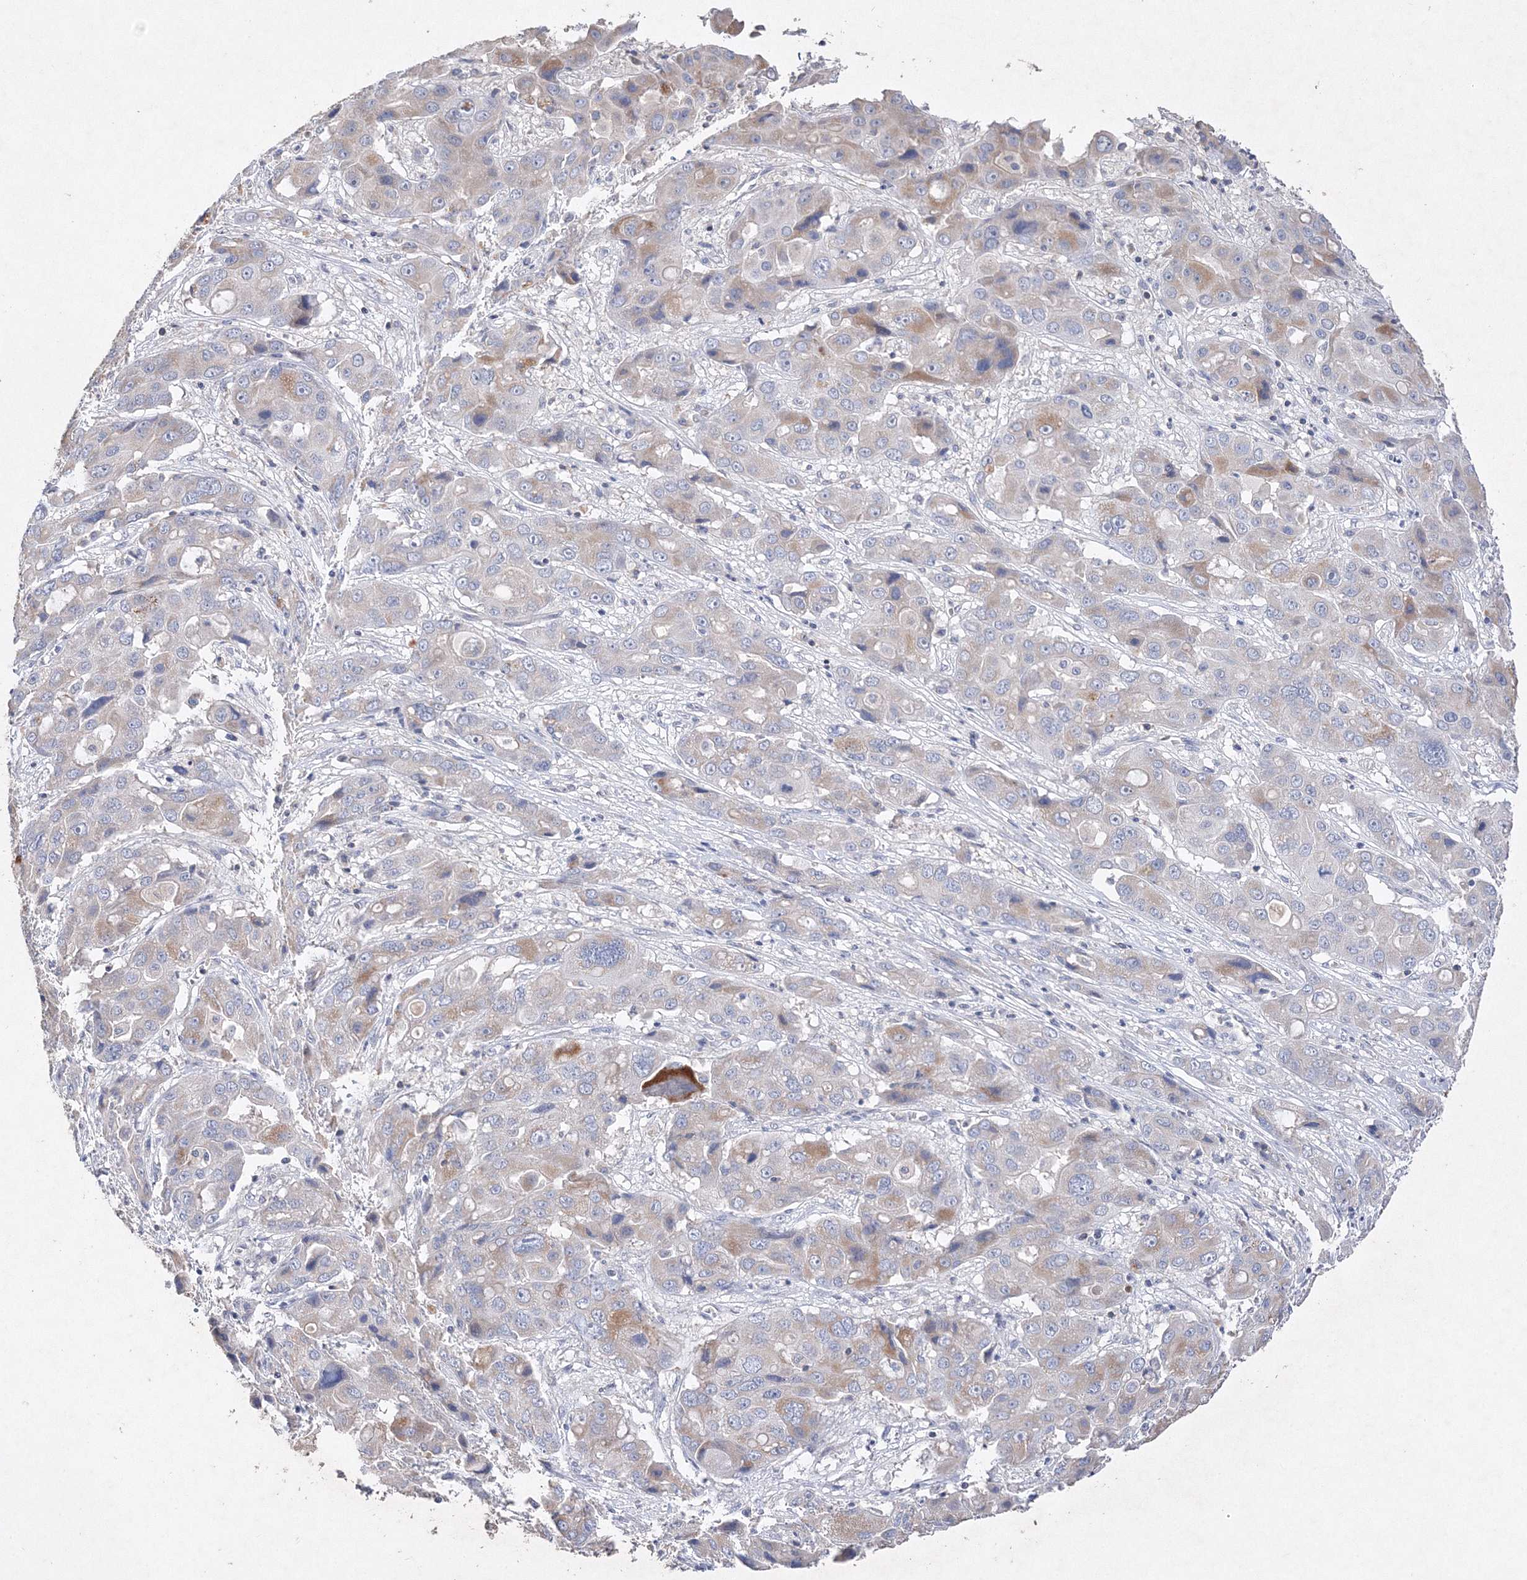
{"staining": {"intensity": "moderate", "quantity": "<25%", "location": "cytoplasmic/membranous"}, "tissue": "liver cancer", "cell_type": "Tumor cells", "image_type": "cancer", "snomed": [{"axis": "morphology", "description": "Cholangiocarcinoma"}, {"axis": "topography", "description": "Liver"}], "caption": "The histopathology image exhibits staining of liver cholangiocarcinoma, revealing moderate cytoplasmic/membranous protein positivity (brown color) within tumor cells.", "gene": "GLS", "patient": {"sex": "male", "age": 67}}